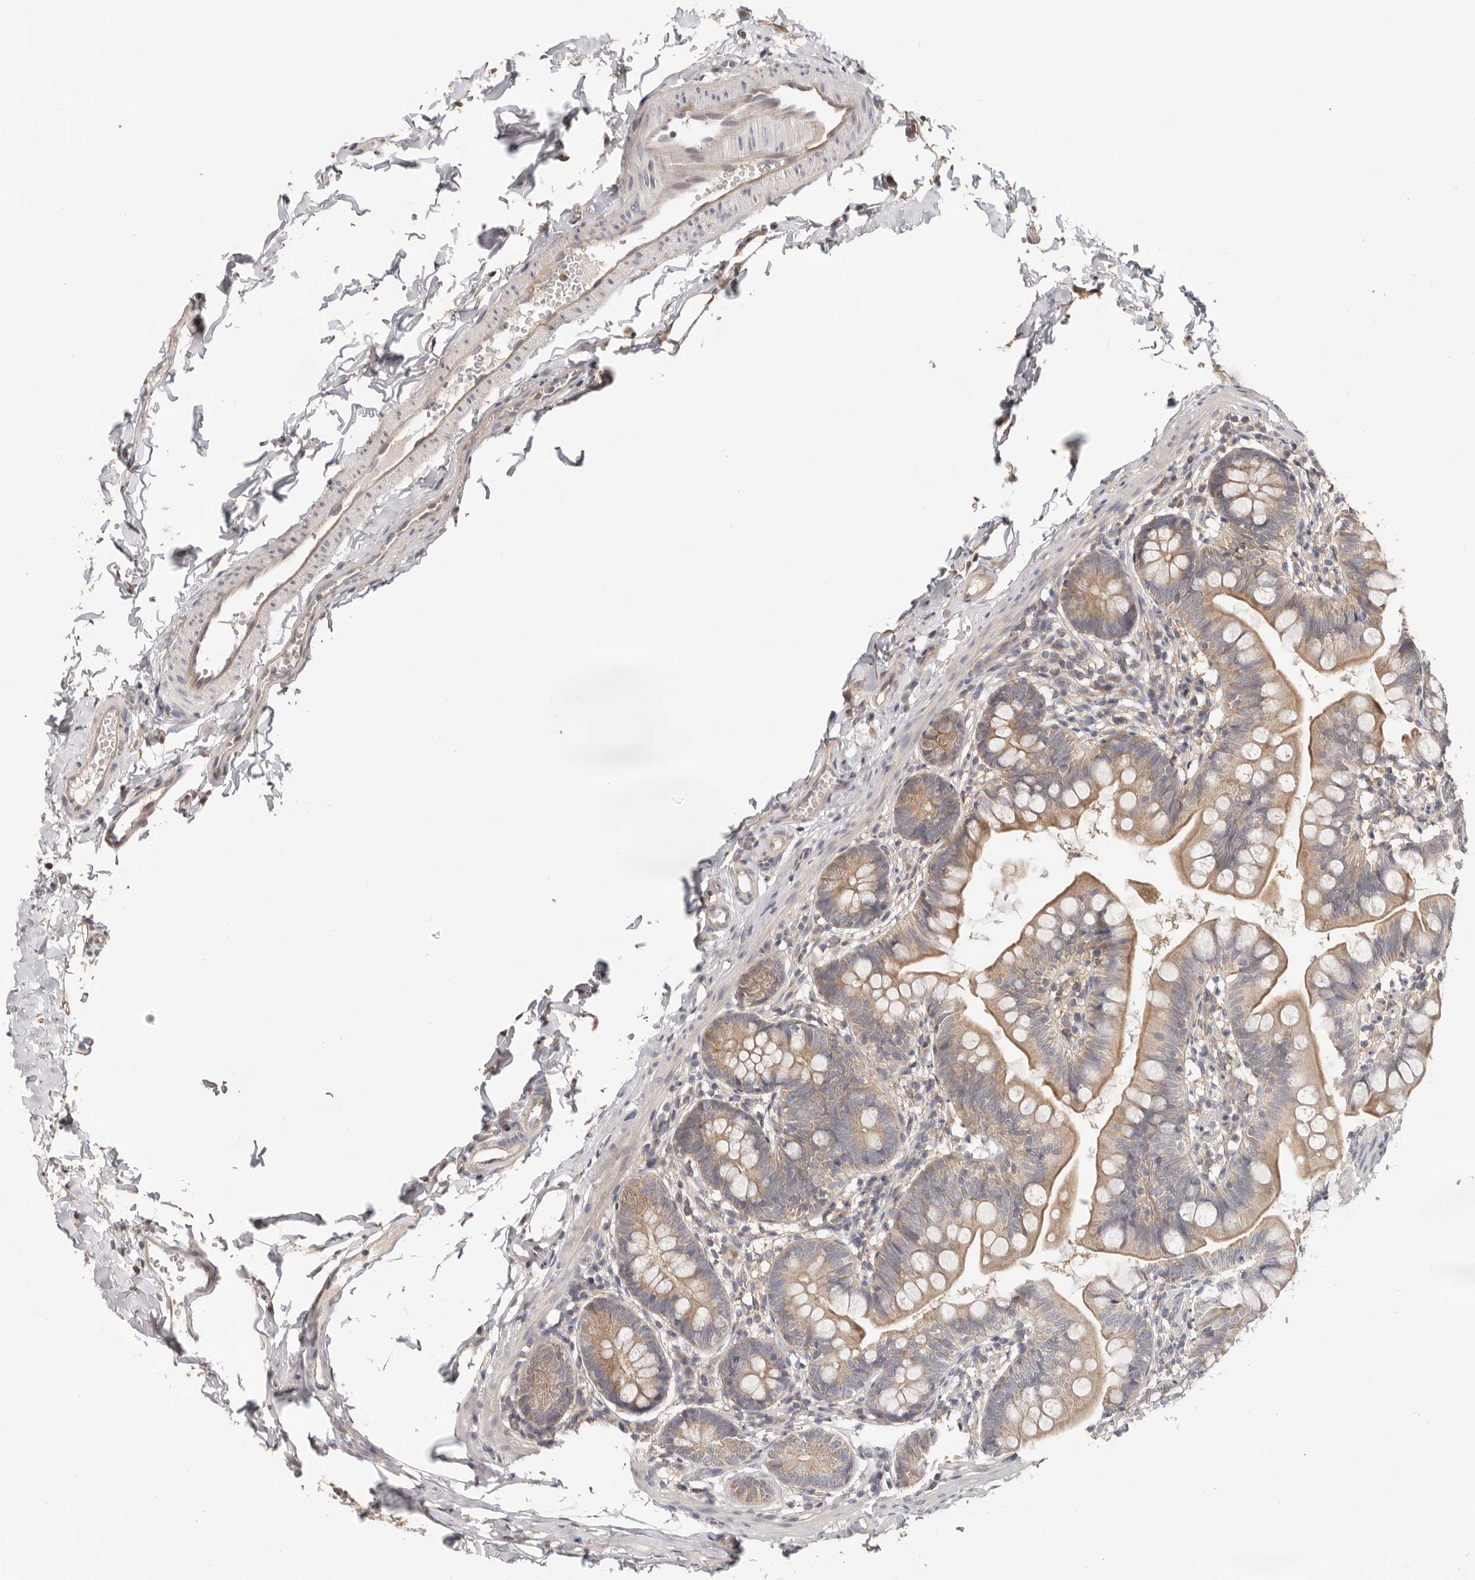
{"staining": {"intensity": "moderate", "quantity": ">75%", "location": "cytoplasmic/membranous"}, "tissue": "small intestine", "cell_type": "Glandular cells", "image_type": "normal", "snomed": [{"axis": "morphology", "description": "Normal tissue, NOS"}, {"axis": "topography", "description": "Small intestine"}], "caption": "IHC of unremarkable human small intestine shows medium levels of moderate cytoplasmic/membranous expression in about >75% of glandular cells.", "gene": "LRP6", "patient": {"sex": "male", "age": 7}}